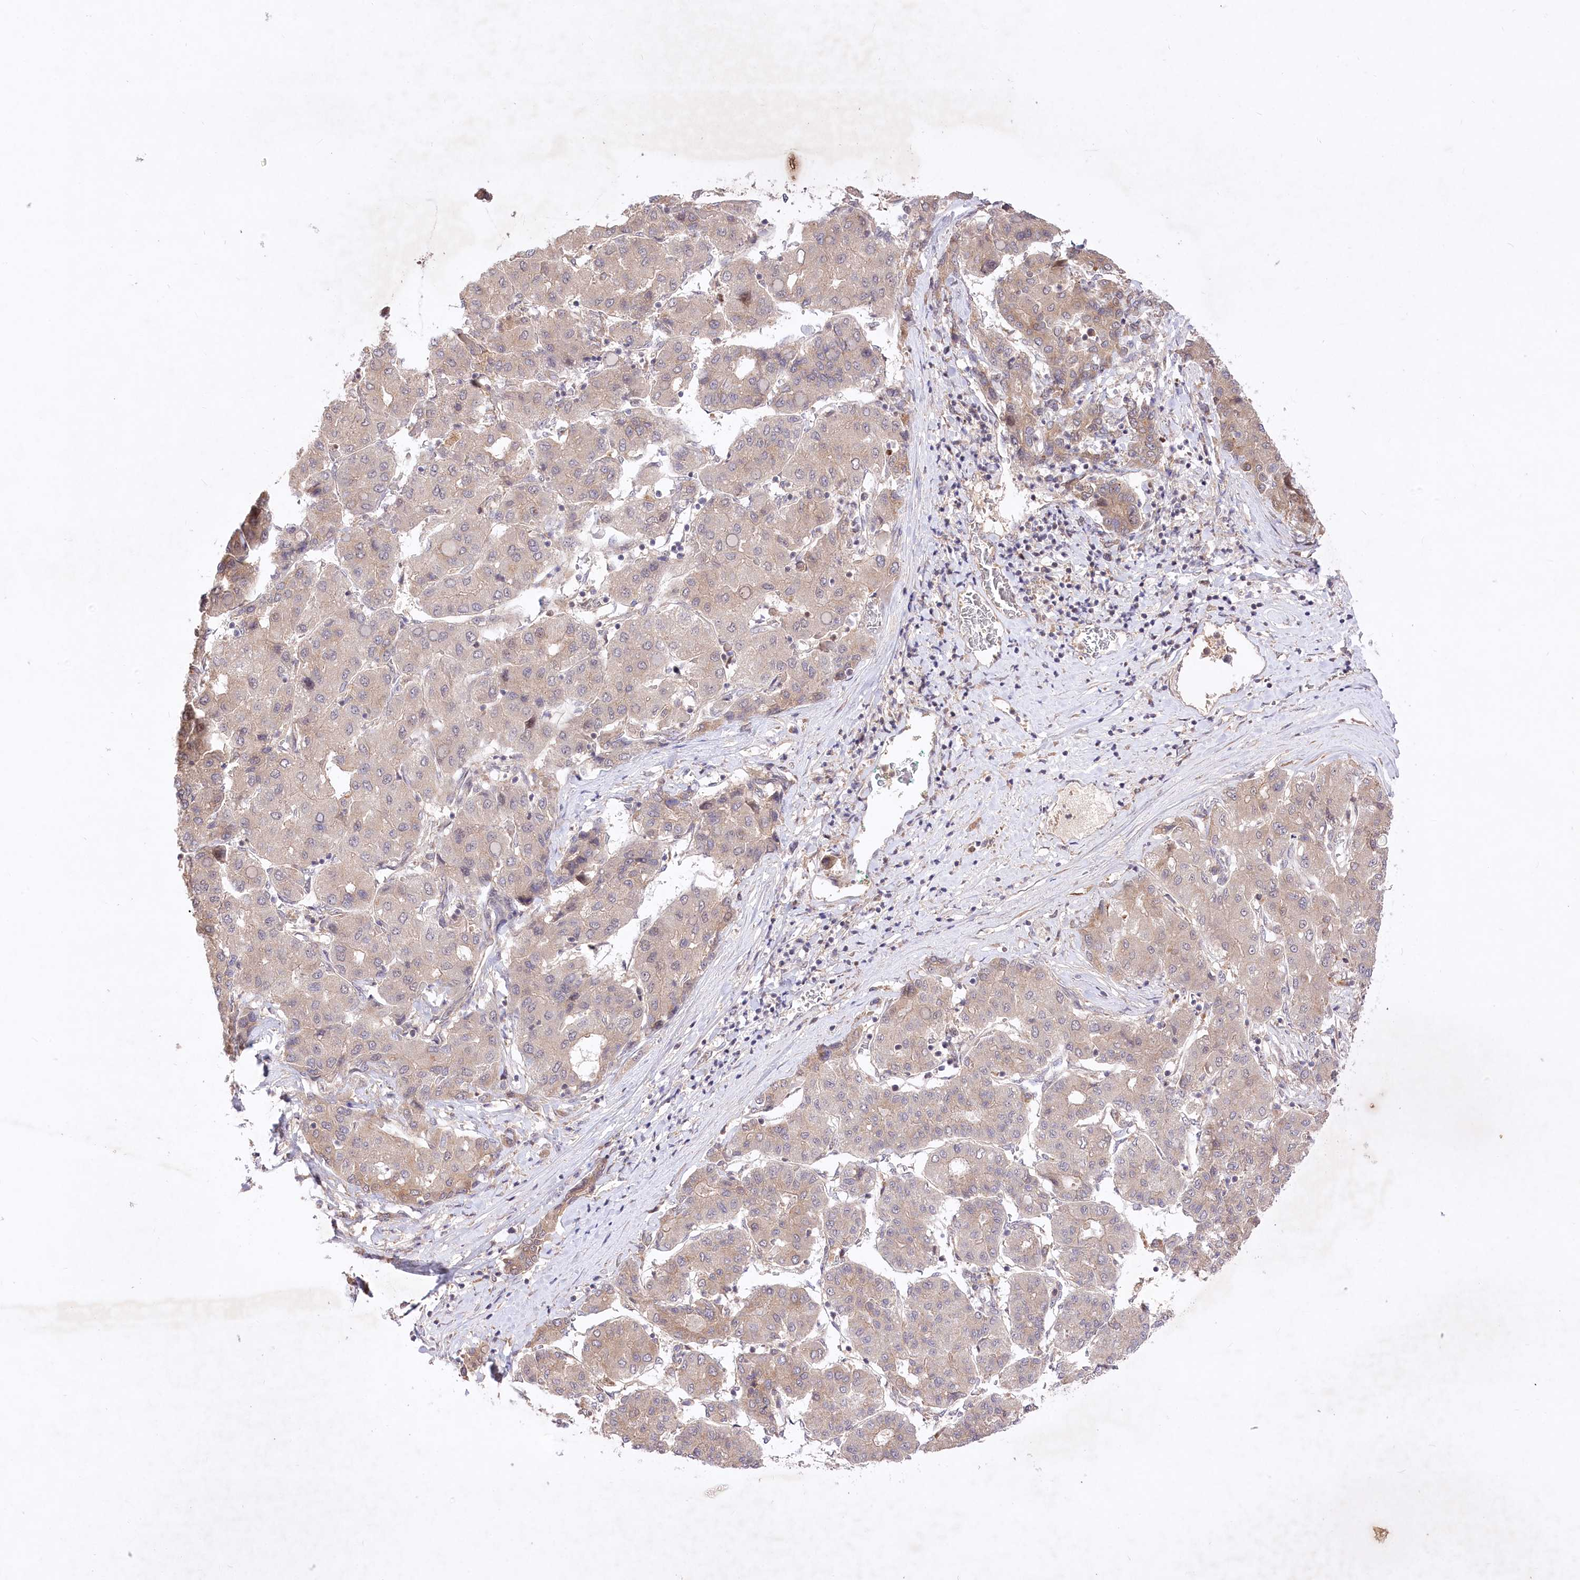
{"staining": {"intensity": "weak", "quantity": "25%-75%", "location": "cytoplasmic/membranous"}, "tissue": "liver cancer", "cell_type": "Tumor cells", "image_type": "cancer", "snomed": [{"axis": "morphology", "description": "Carcinoma, Hepatocellular, NOS"}, {"axis": "topography", "description": "Liver"}], "caption": "Approximately 25%-75% of tumor cells in liver cancer exhibit weak cytoplasmic/membranous protein staining as visualized by brown immunohistochemical staining.", "gene": "HELT", "patient": {"sex": "male", "age": 65}}